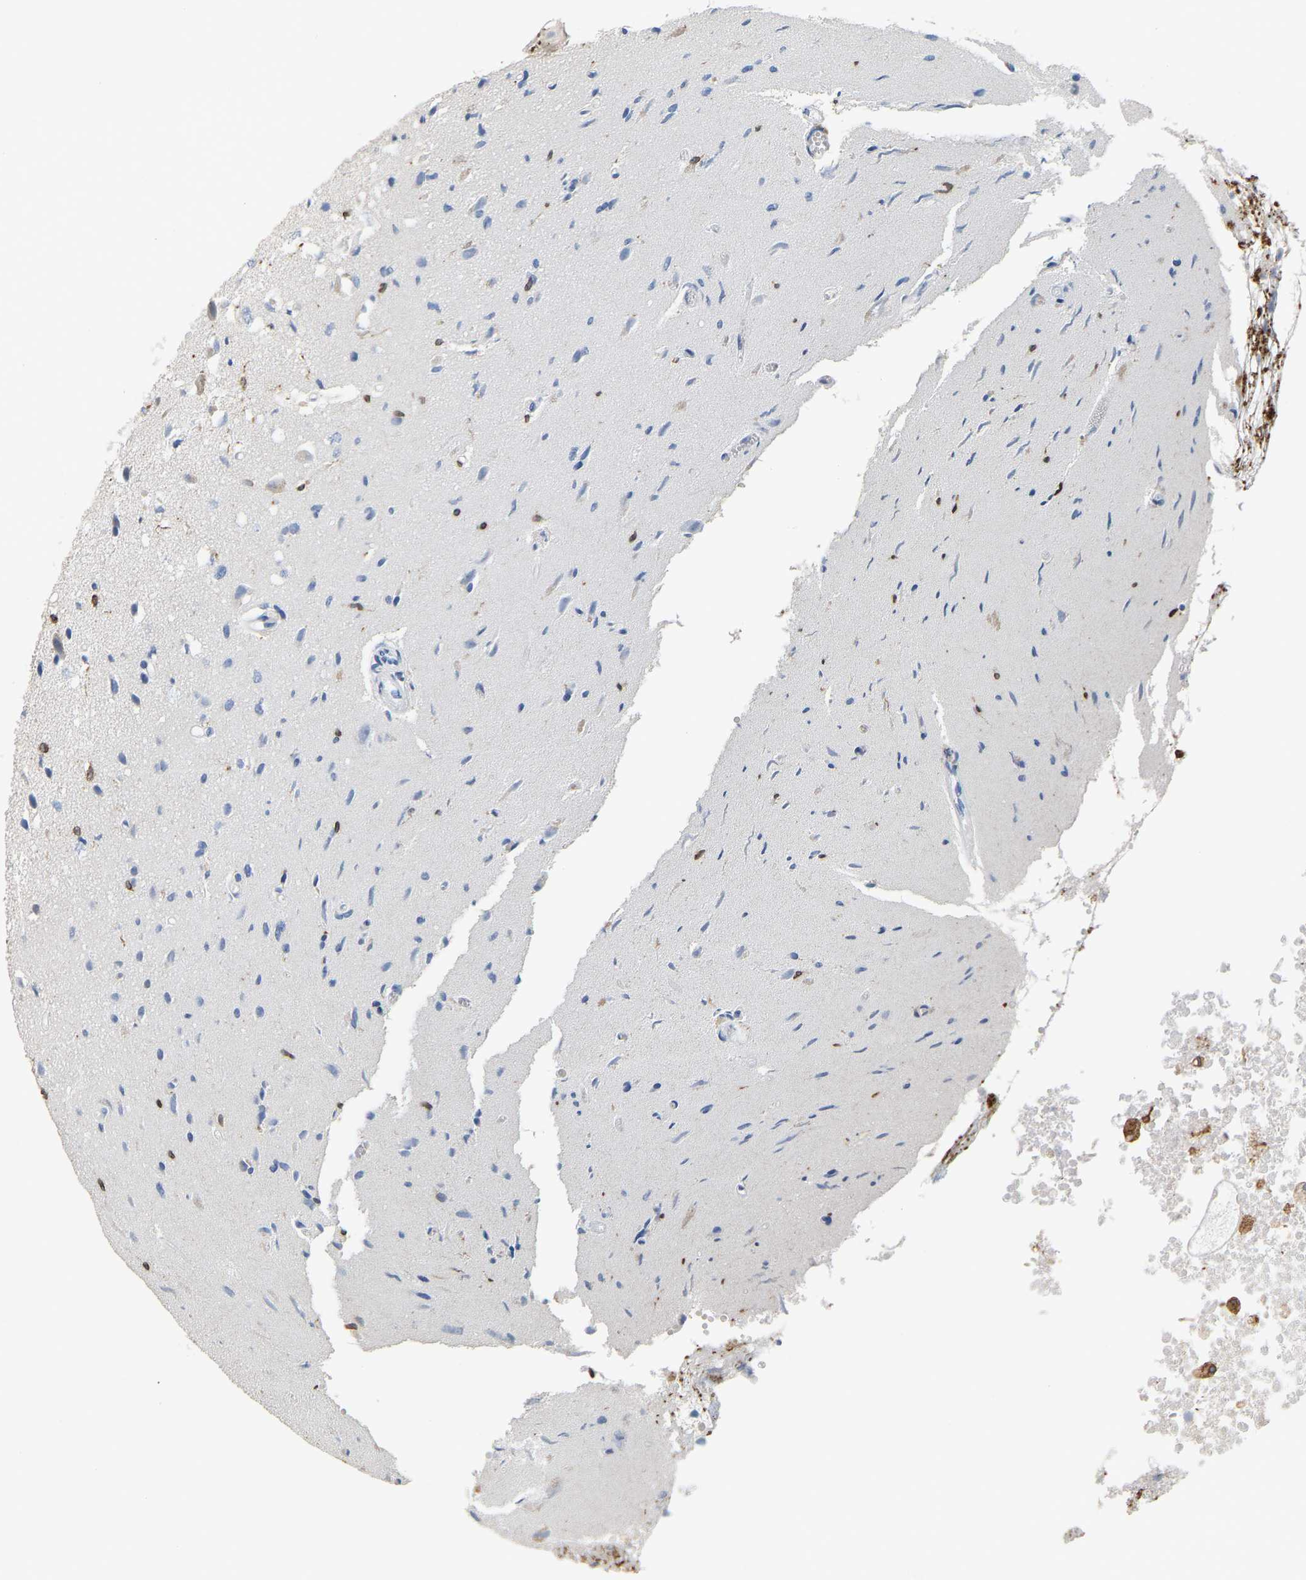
{"staining": {"intensity": "negative", "quantity": "none", "location": "none"}, "tissue": "glioma", "cell_type": "Tumor cells", "image_type": "cancer", "snomed": [{"axis": "morphology", "description": "Glioma, malignant, High grade"}, {"axis": "topography", "description": "Brain"}], "caption": "Protein analysis of high-grade glioma (malignant) exhibits no significant staining in tumor cells. (Brightfield microscopy of DAB (3,3'-diaminobenzidine) IHC at high magnification).", "gene": "PTGS1", "patient": {"sex": "female", "age": 59}}